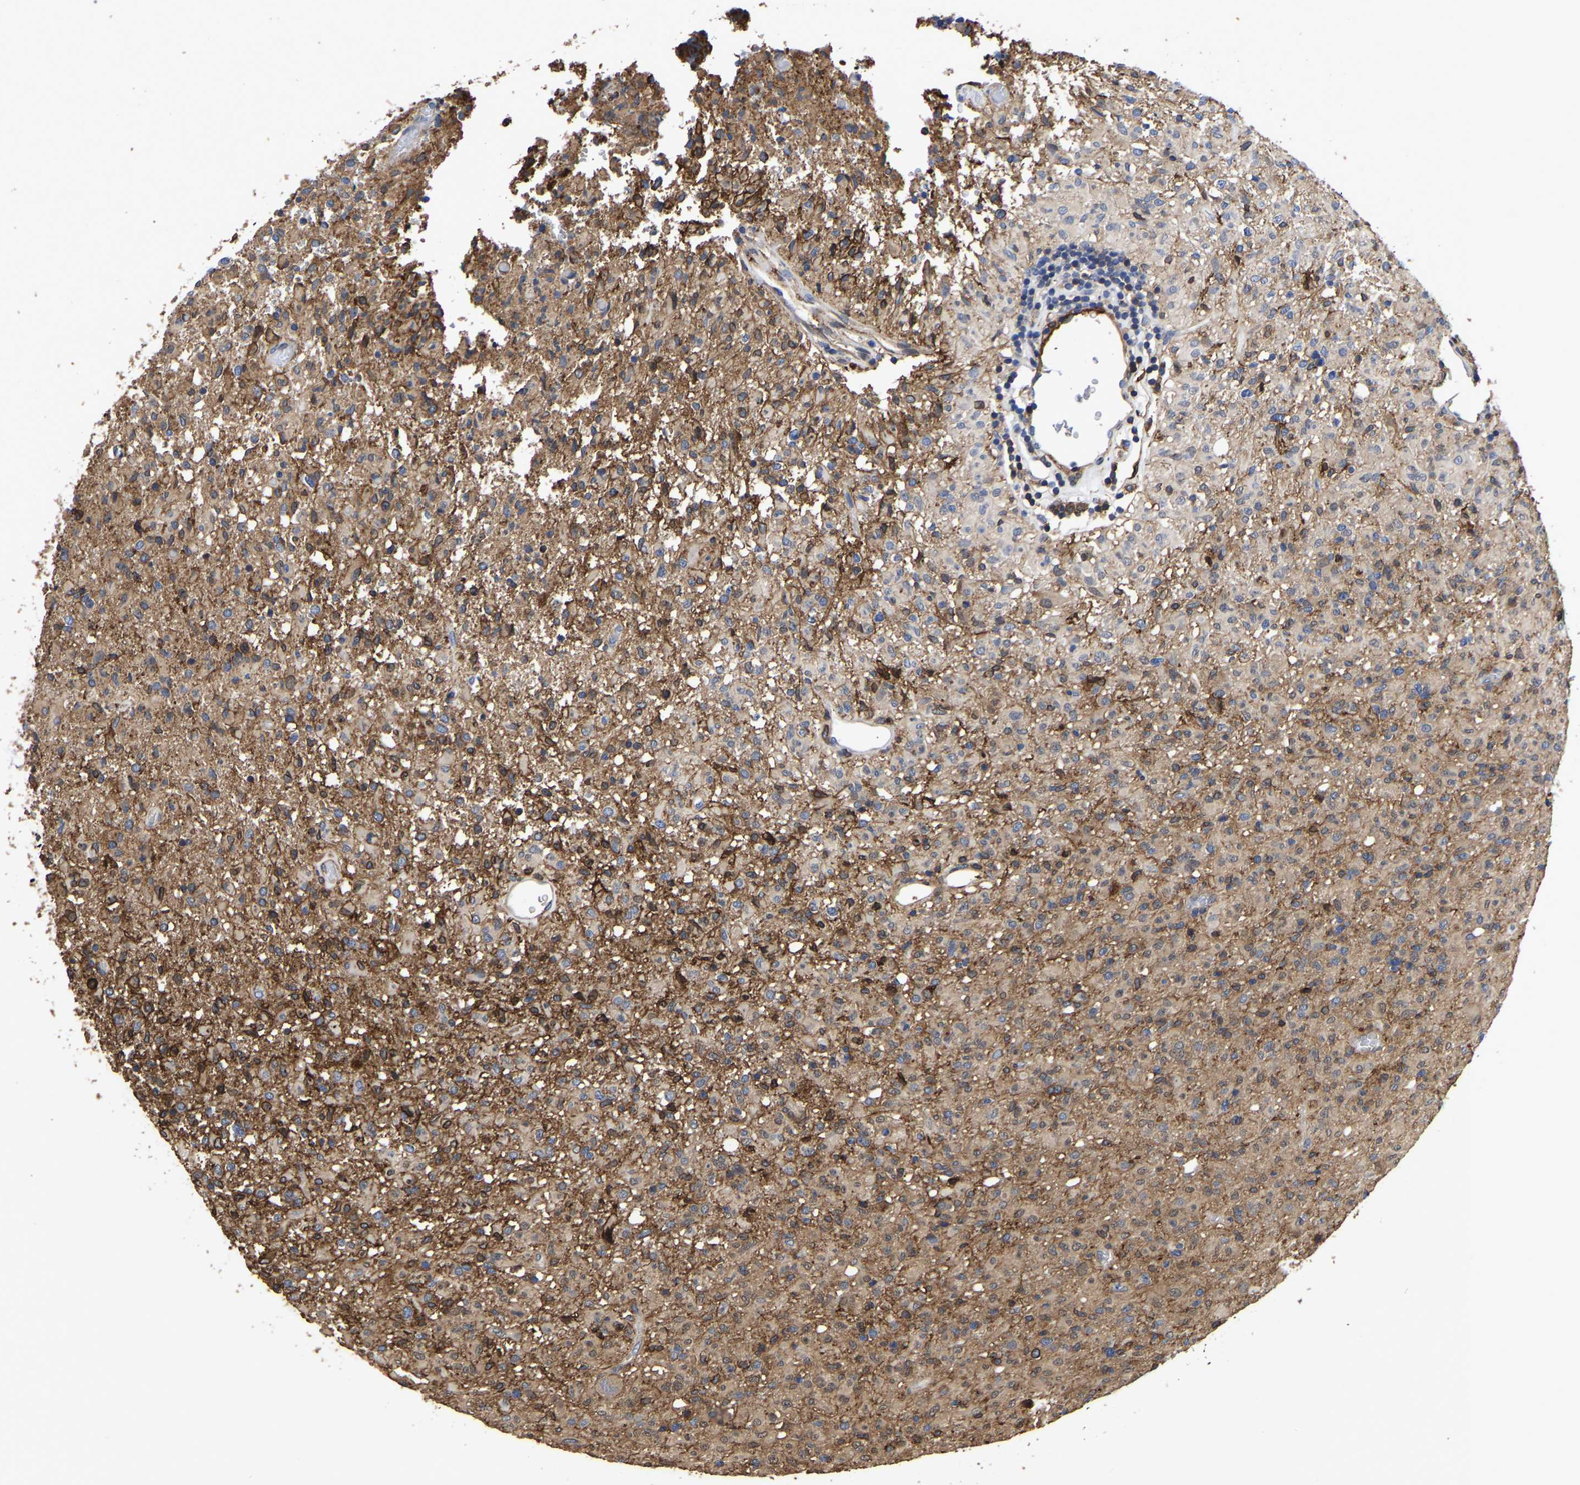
{"staining": {"intensity": "strong", "quantity": "<25%", "location": "cytoplasmic/membranous,nuclear"}, "tissue": "glioma", "cell_type": "Tumor cells", "image_type": "cancer", "snomed": [{"axis": "morphology", "description": "Glioma, malignant, High grade"}, {"axis": "topography", "description": "Brain"}], "caption": "IHC staining of glioma, which displays medium levels of strong cytoplasmic/membranous and nuclear expression in approximately <25% of tumor cells indicating strong cytoplasmic/membranous and nuclear protein staining. The staining was performed using DAB (brown) for protein detection and nuclei were counterstained in hematoxylin (blue).", "gene": "LIF", "patient": {"sex": "female", "age": 57}}